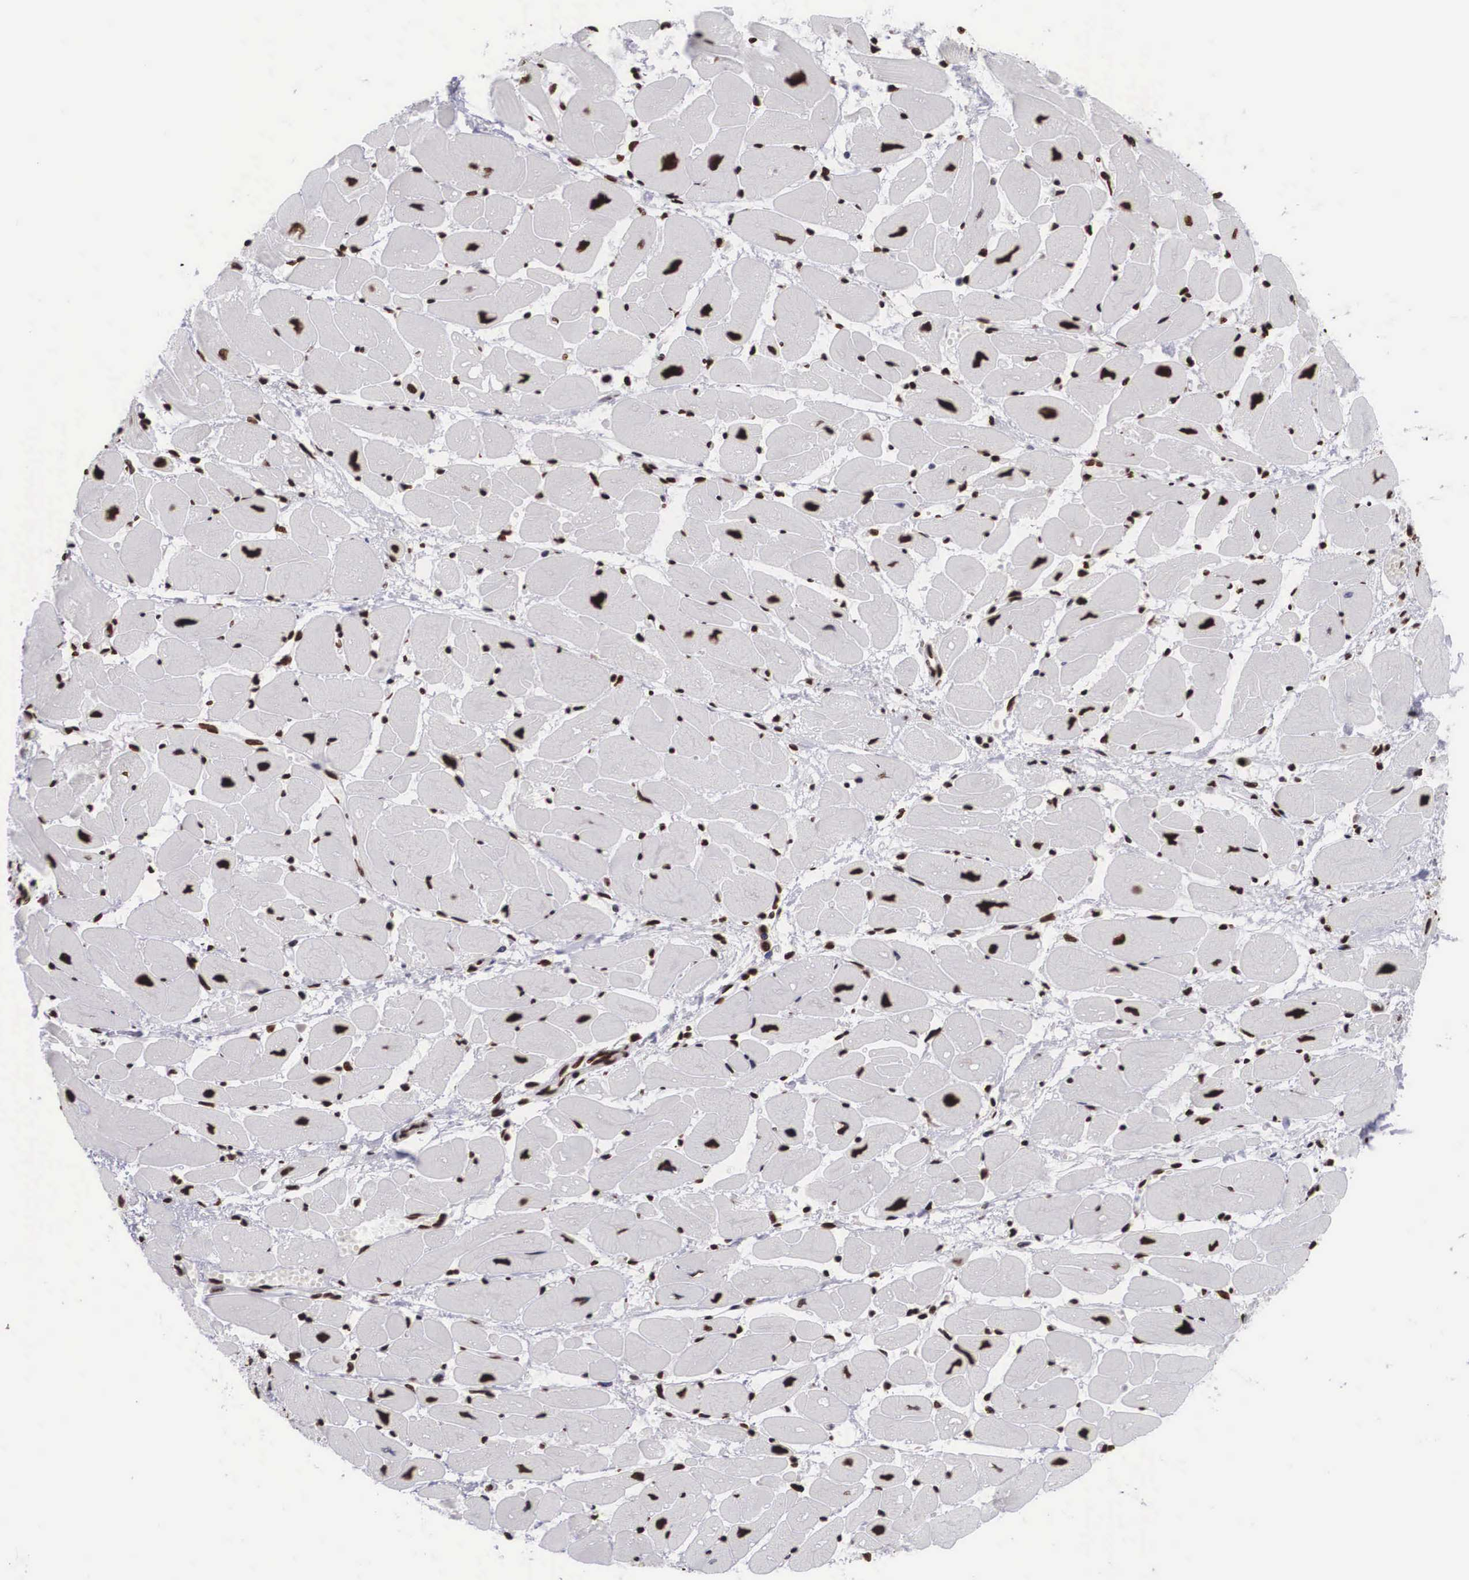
{"staining": {"intensity": "strong", "quantity": ">75%", "location": "nuclear"}, "tissue": "heart muscle", "cell_type": "Cardiomyocytes", "image_type": "normal", "snomed": [{"axis": "morphology", "description": "Normal tissue, NOS"}, {"axis": "topography", "description": "Heart"}], "caption": "Cardiomyocytes demonstrate strong nuclear positivity in approximately >75% of cells in benign heart muscle. Immunohistochemistry stains the protein in brown and the nuclei are stained blue.", "gene": "MECP2", "patient": {"sex": "female", "age": 54}}